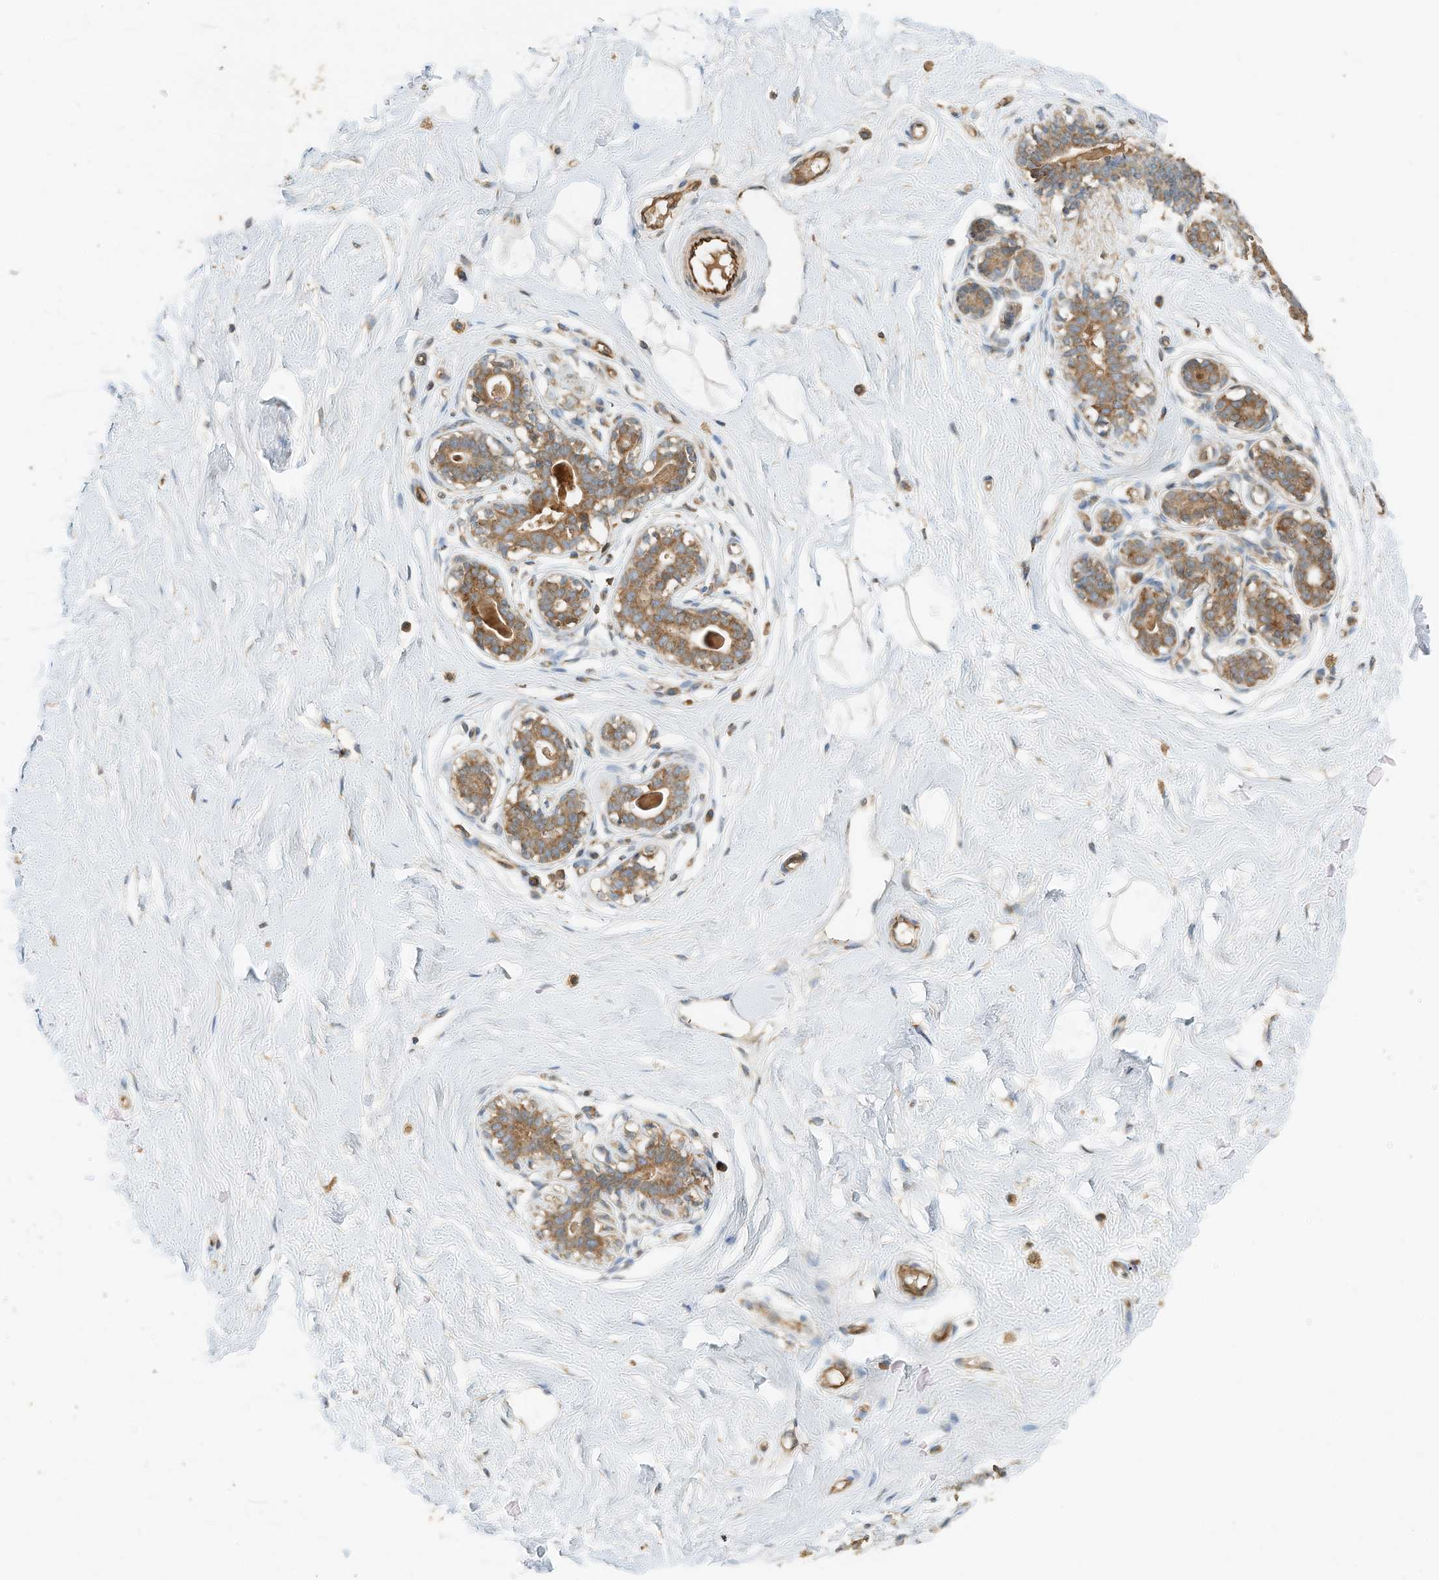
{"staining": {"intensity": "negative", "quantity": "none", "location": "none"}, "tissue": "breast", "cell_type": "Adipocytes", "image_type": "normal", "snomed": [{"axis": "morphology", "description": "Normal tissue, NOS"}, {"axis": "morphology", "description": "Adenoma, NOS"}, {"axis": "topography", "description": "Breast"}], "caption": "Photomicrograph shows no protein positivity in adipocytes of normal breast. (Brightfield microscopy of DAB immunohistochemistry (IHC) at high magnification).", "gene": "CPAMD8", "patient": {"sex": "female", "age": 23}}